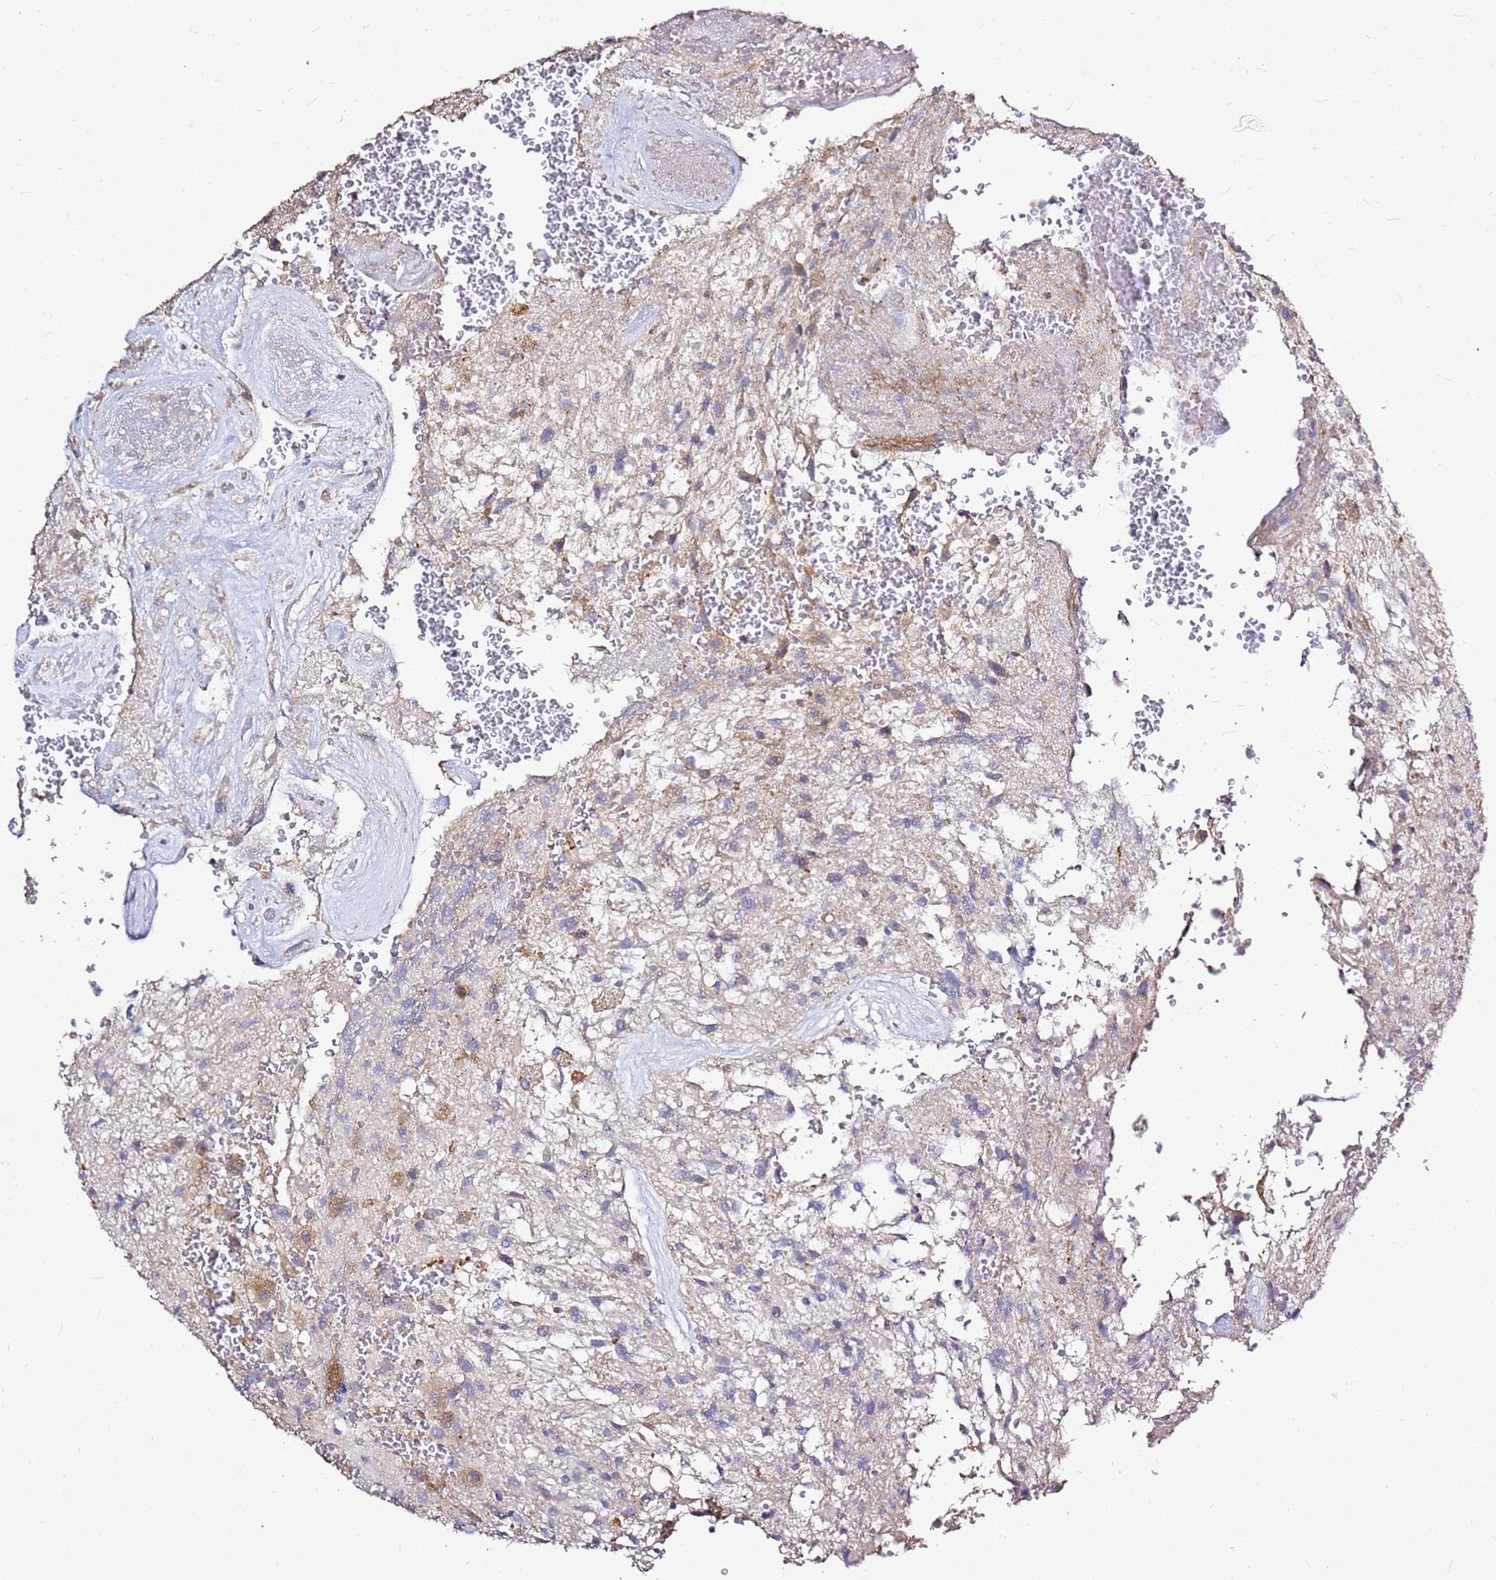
{"staining": {"intensity": "negative", "quantity": "none", "location": "none"}, "tissue": "glioma", "cell_type": "Tumor cells", "image_type": "cancer", "snomed": [{"axis": "morphology", "description": "Glioma, malignant, High grade"}, {"axis": "topography", "description": "Brain"}], "caption": "A high-resolution photomicrograph shows immunohistochemistry (IHC) staining of glioma, which demonstrates no significant expression in tumor cells. (Brightfield microscopy of DAB immunohistochemistry (IHC) at high magnification).", "gene": "EXD3", "patient": {"sex": "male", "age": 56}}